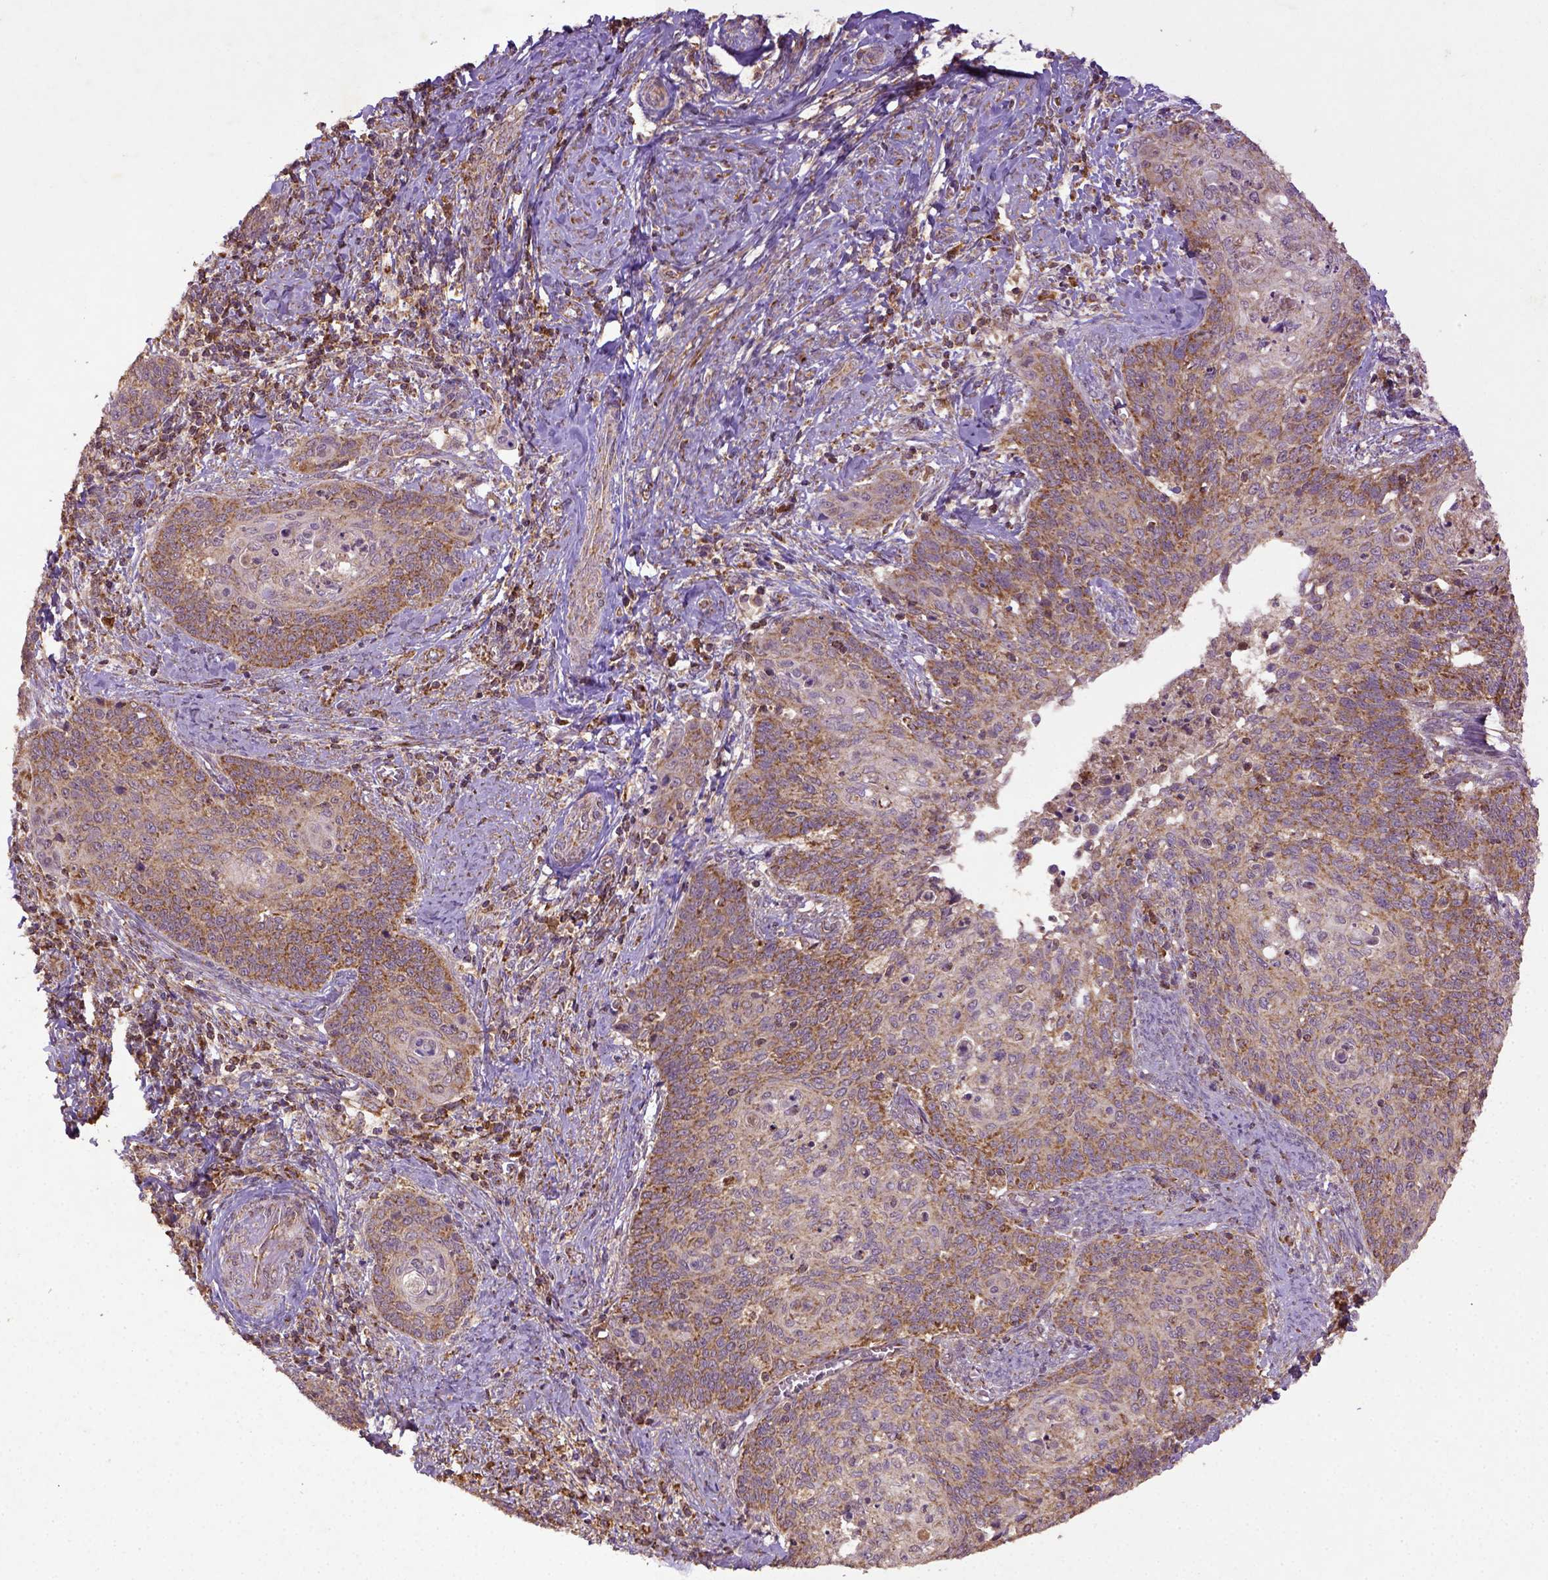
{"staining": {"intensity": "moderate", "quantity": ">75%", "location": "cytoplasmic/membranous"}, "tissue": "cervical cancer", "cell_type": "Tumor cells", "image_type": "cancer", "snomed": [{"axis": "morphology", "description": "Normal tissue, NOS"}, {"axis": "morphology", "description": "Squamous cell carcinoma, NOS"}, {"axis": "topography", "description": "Cervix"}], "caption": "This is a histology image of IHC staining of cervical cancer (squamous cell carcinoma), which shows moderate staining in the cytoplasmic/membranous of tumor cells.", "gene": "MT-CO1", "patient": {"sex": "female", "age": 39}}